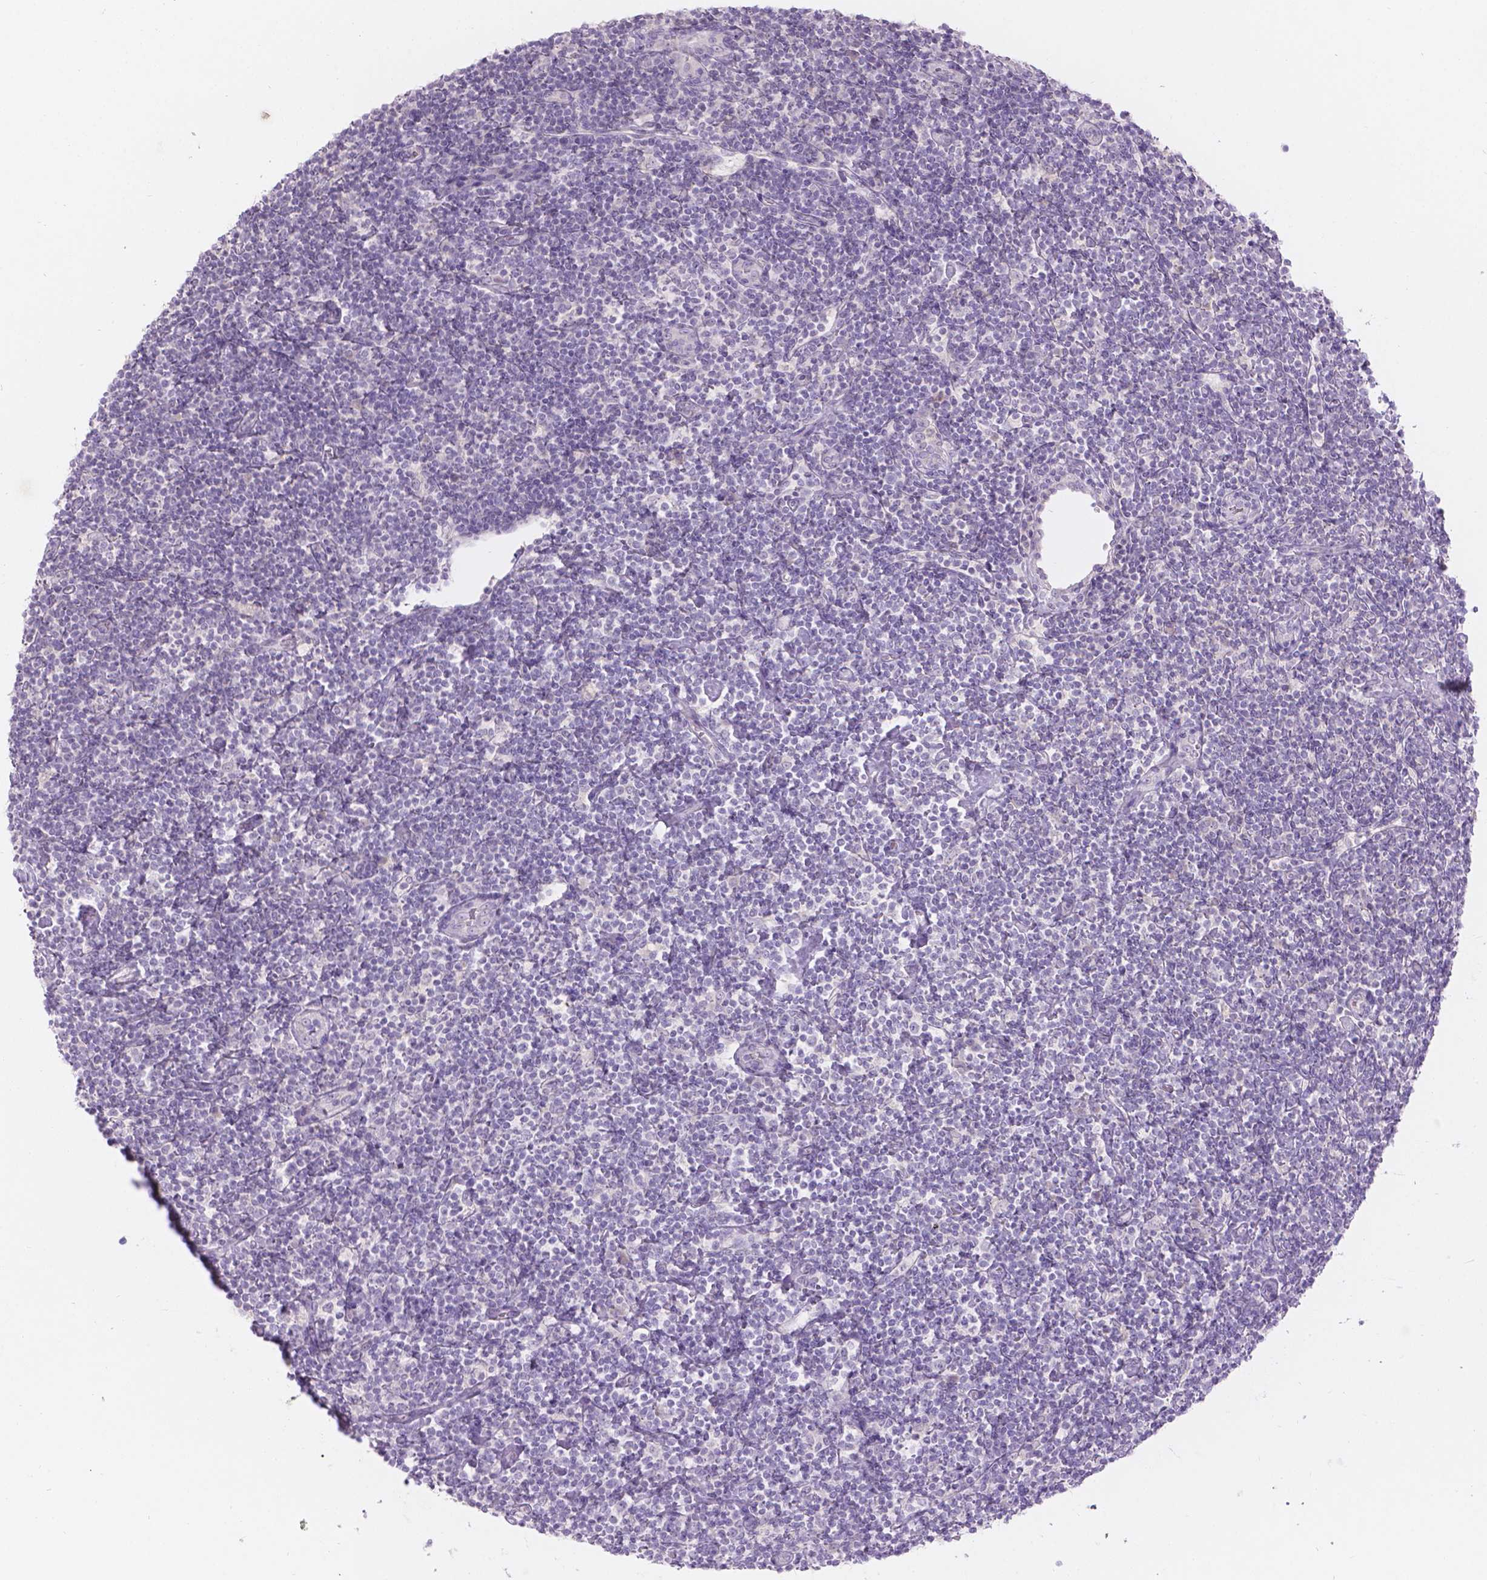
{"staining": {"intensity": "negative", "quantity": "none", "location": "none"}, "tissue": "lymphoma", "cell_type": "Tumor cells", "image_type": "cancer", "snomed": [{"axis": "morphology", "description": "Hodgkin's disease, NOS"}, {"axis": "topography", "description": "Lymph node"}], "caption": "A photomicrograph of human Hodgkin's disease is negative for staining in tumor cells.", "gene": "DCAF4L1", "patient": {"sex": "male", "age": 40}}